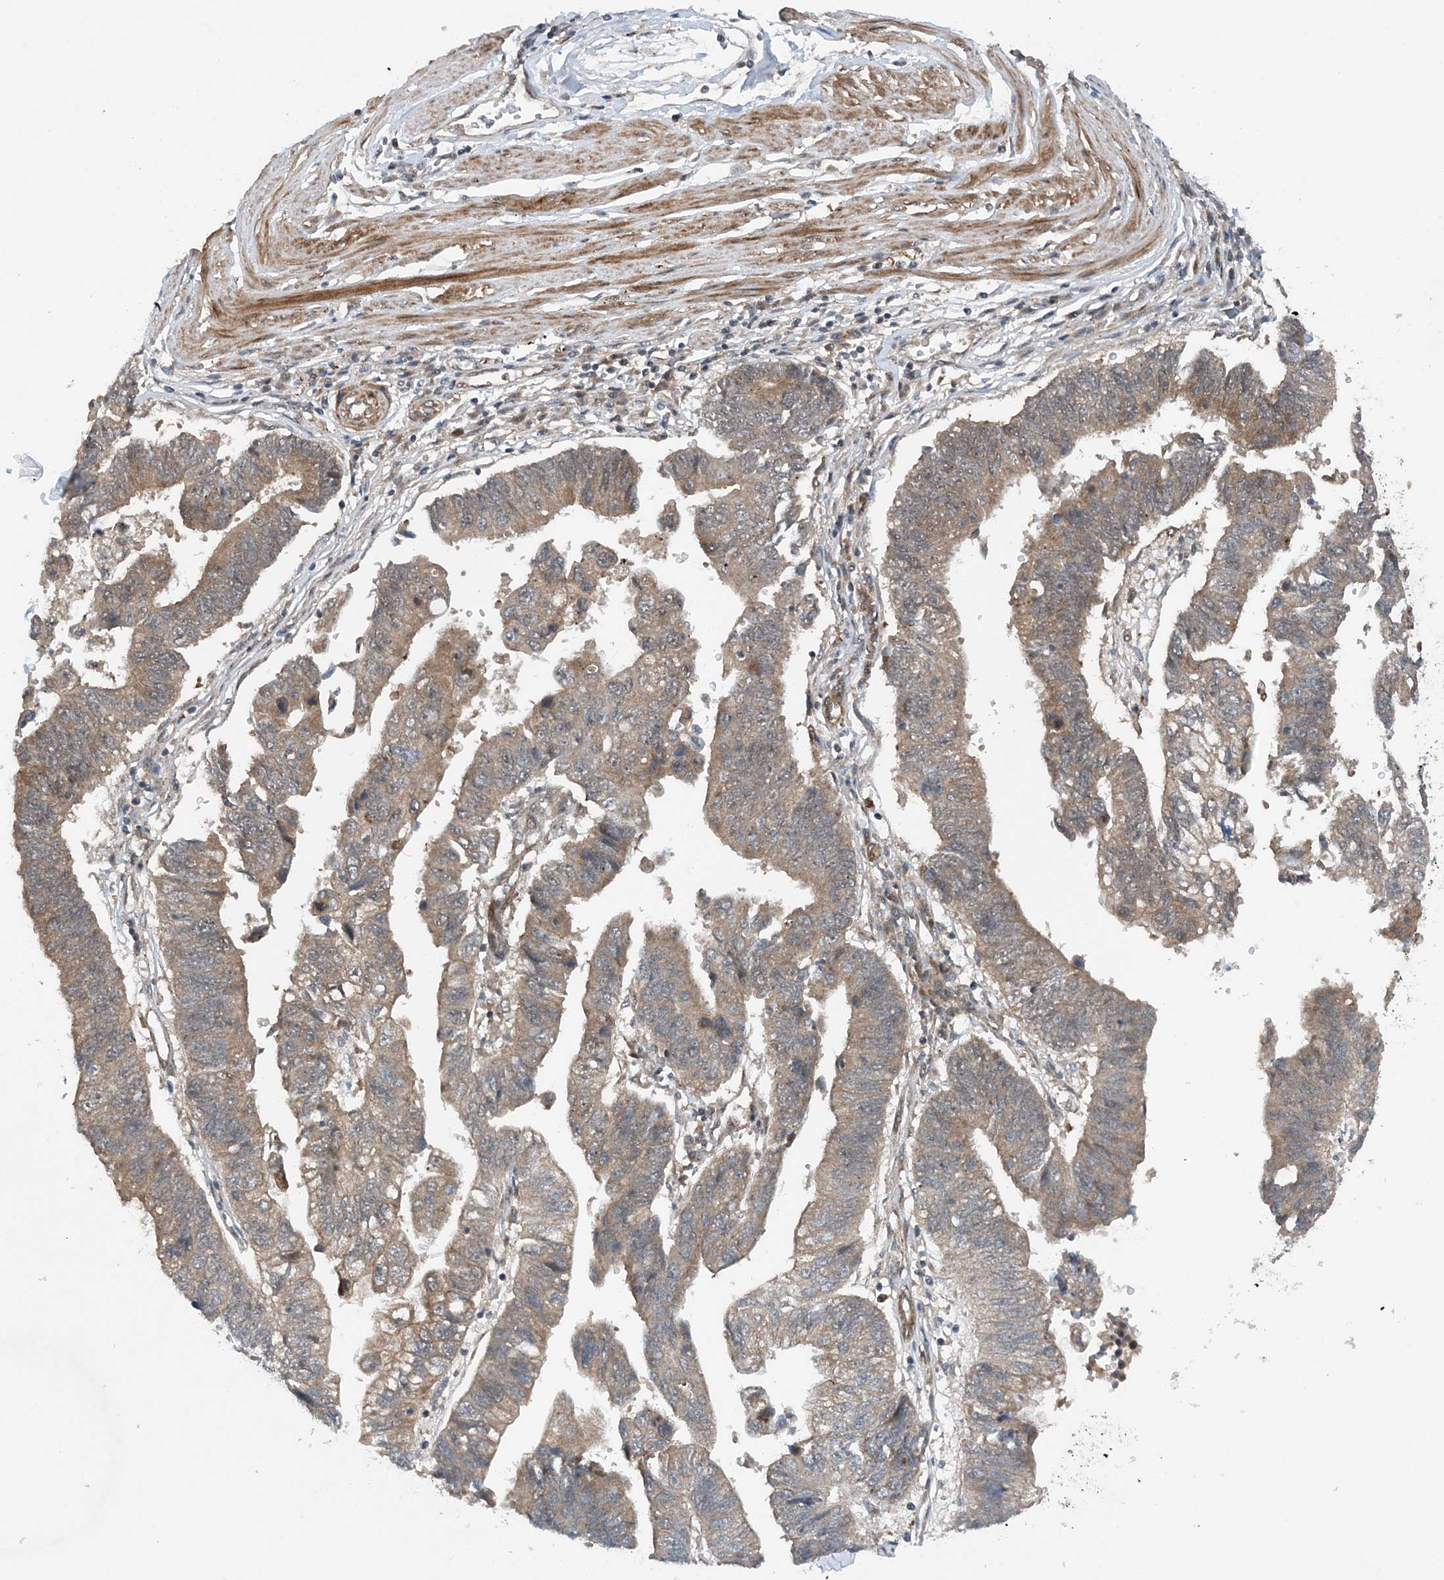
{"staining": {"intensity": "weak", "quantity": ">75%", "location": "cytoplasmic/membranous"}, "tissue": "stomach cancer", "cell_type": "Tumor cells", "image_type": "cancer", "snomed": [{"axis": "morphology", "description": "Adenocarcinoma, NOS"}, {"axis": "topography", "description": "Stomach"}], "caption": "Human adenocarcinoma (stomach) stained for a protein (brown) exhibits weak cytoplasmic/membranous positive staining in approximately >75% of tumor cells.", "gene": "HEMK1", "patient": {"sex": "male", "age": 59}}